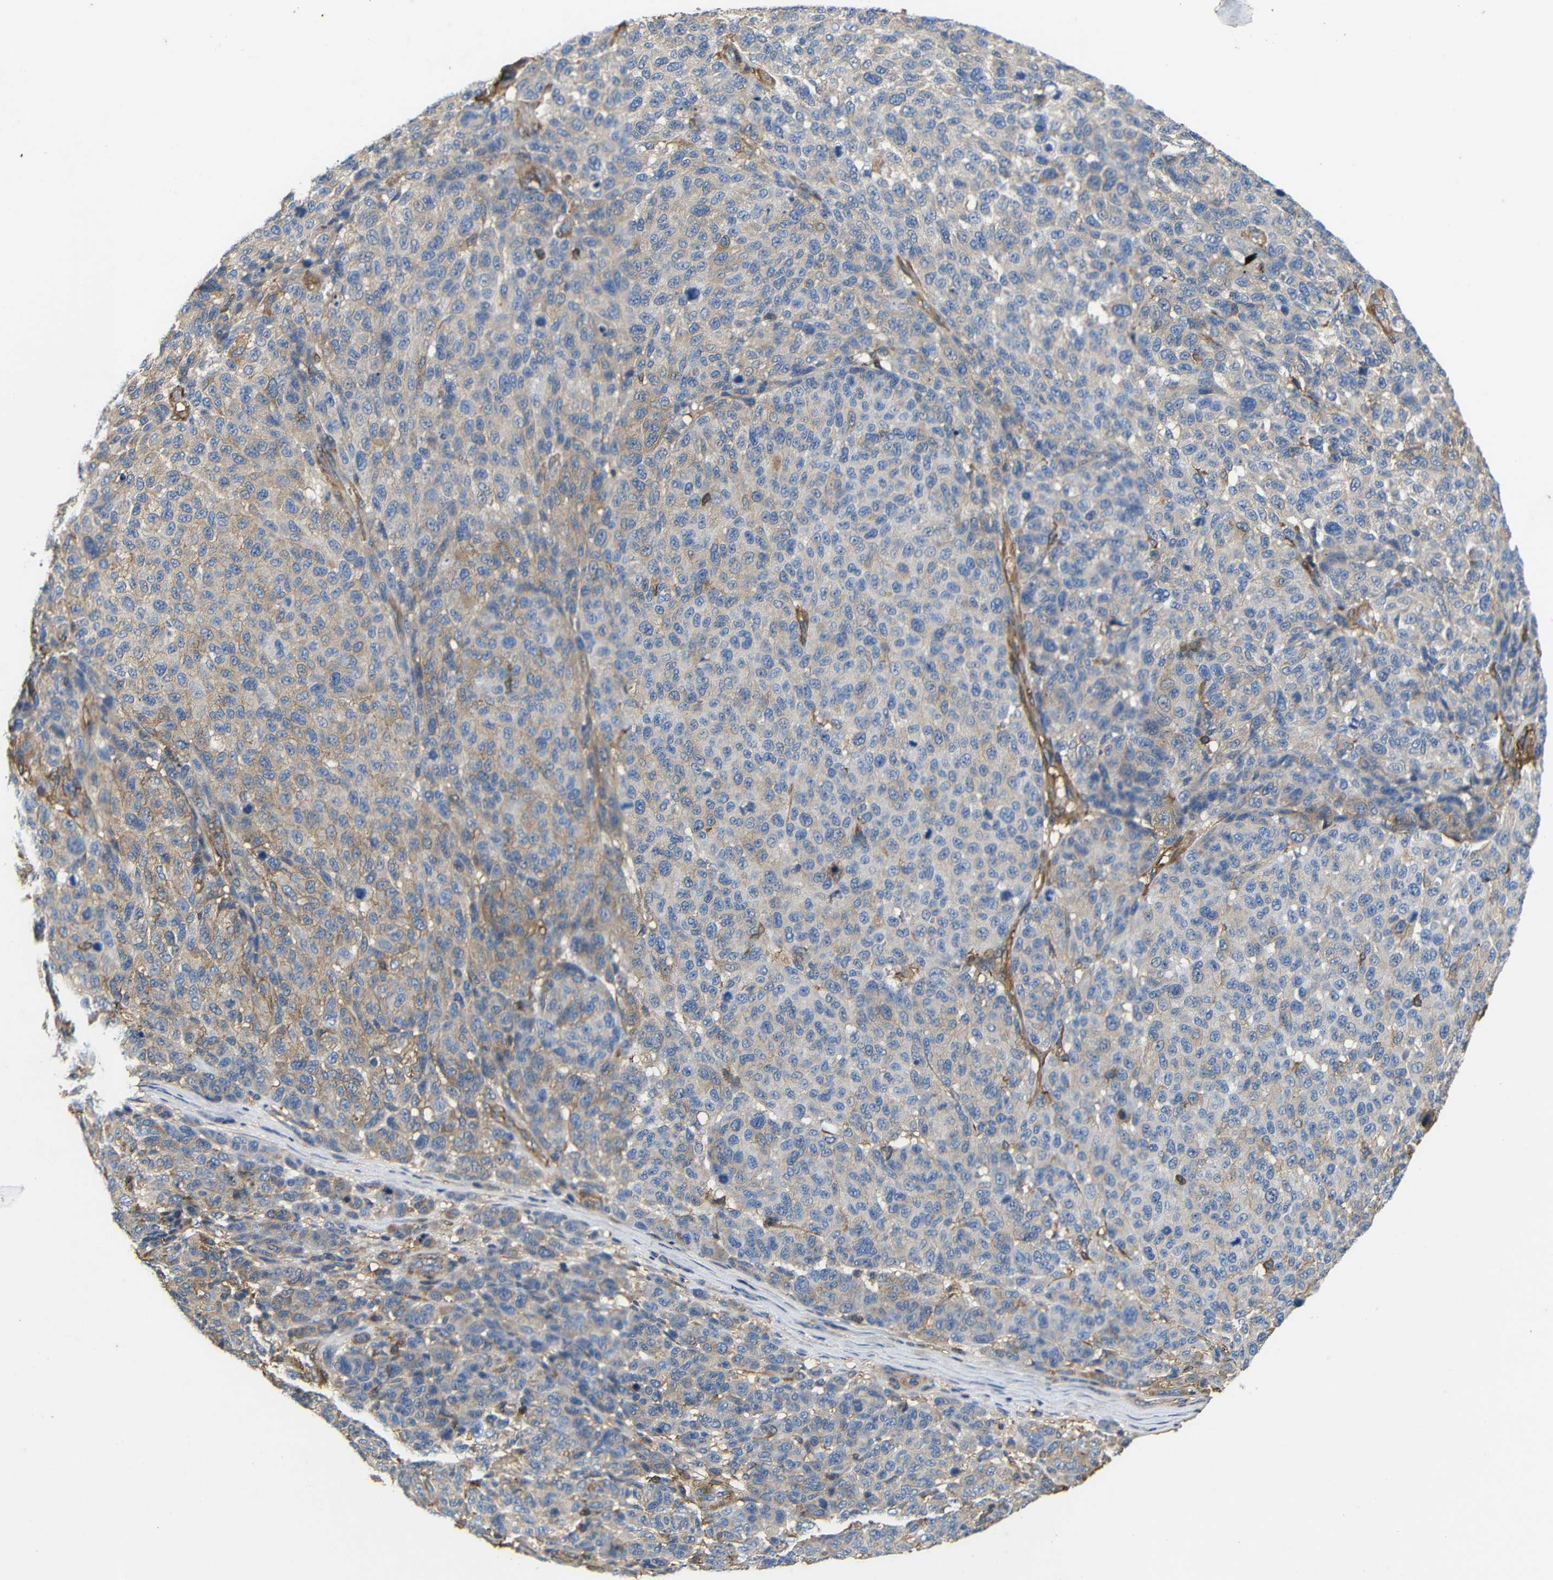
{"staining": {"intensity": "negative", "quantity": "none", "location": "none"}, "tissue": "melanoma", "cell_type": "Tumor cells", "image_type": "cancer", "snomed": [{"axis": "morphology", "description": "Malignant melanoma, NOS"}, {"axis": "topography", "description": "Skin"}], "caption": "An immunohistochemistry micrograph of melanoma is shown. There is no staining in tumor cells of melanoma.", "gene": "PI4KA", "patient": {"sex": "male", "age": 59}}